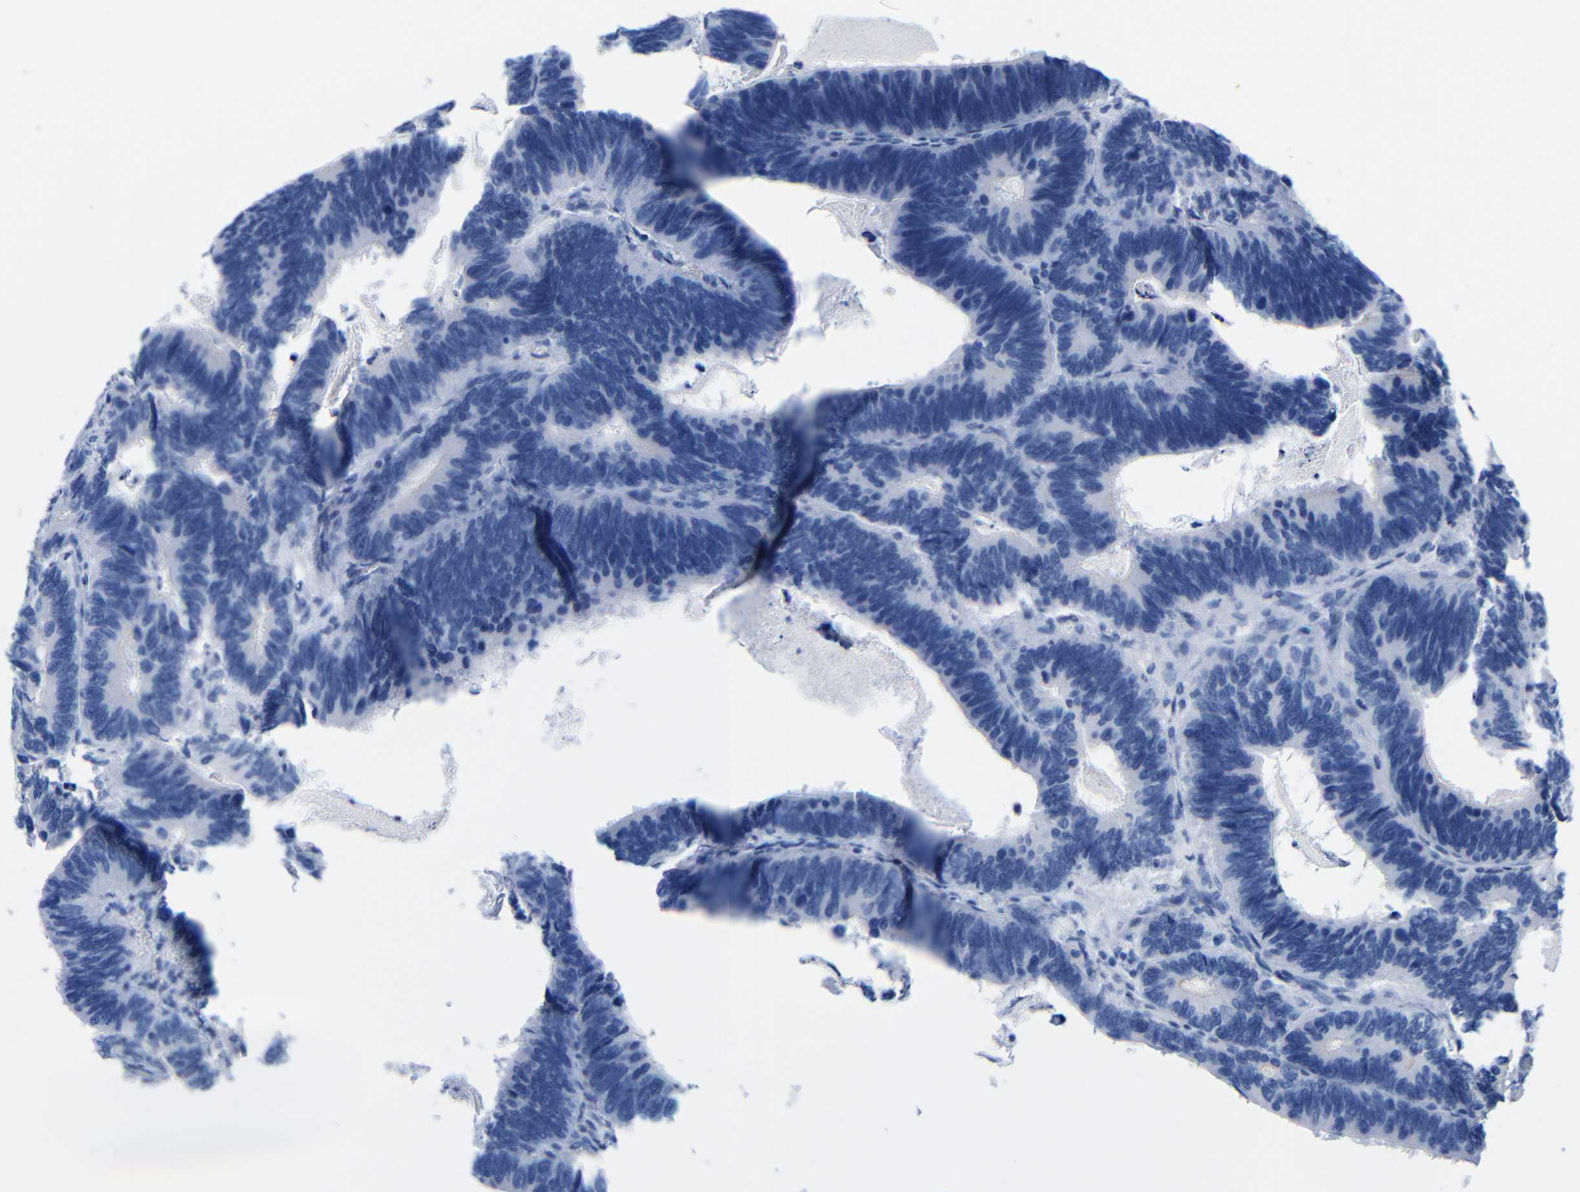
{"staining": {"intensity": "negative", "quantity": "none", "location": "none"}, "tissue": "colorectal cancer", "cell_type": "Tumor cells", "image_type": "cancer", "snomed": [{"axis": "morphology", "description": "Adenocarcinoma, NOS"}, {"axis": "topography", "description": "Colon"}], "caption": "Immunohistochemistry photomicrograph of colorectal adenocarcinoma stained for a protein (brown), which reveals no staining in tumor cells.", "gene": "CGNL1", "patient": {"sex": "male", "age": 72}}